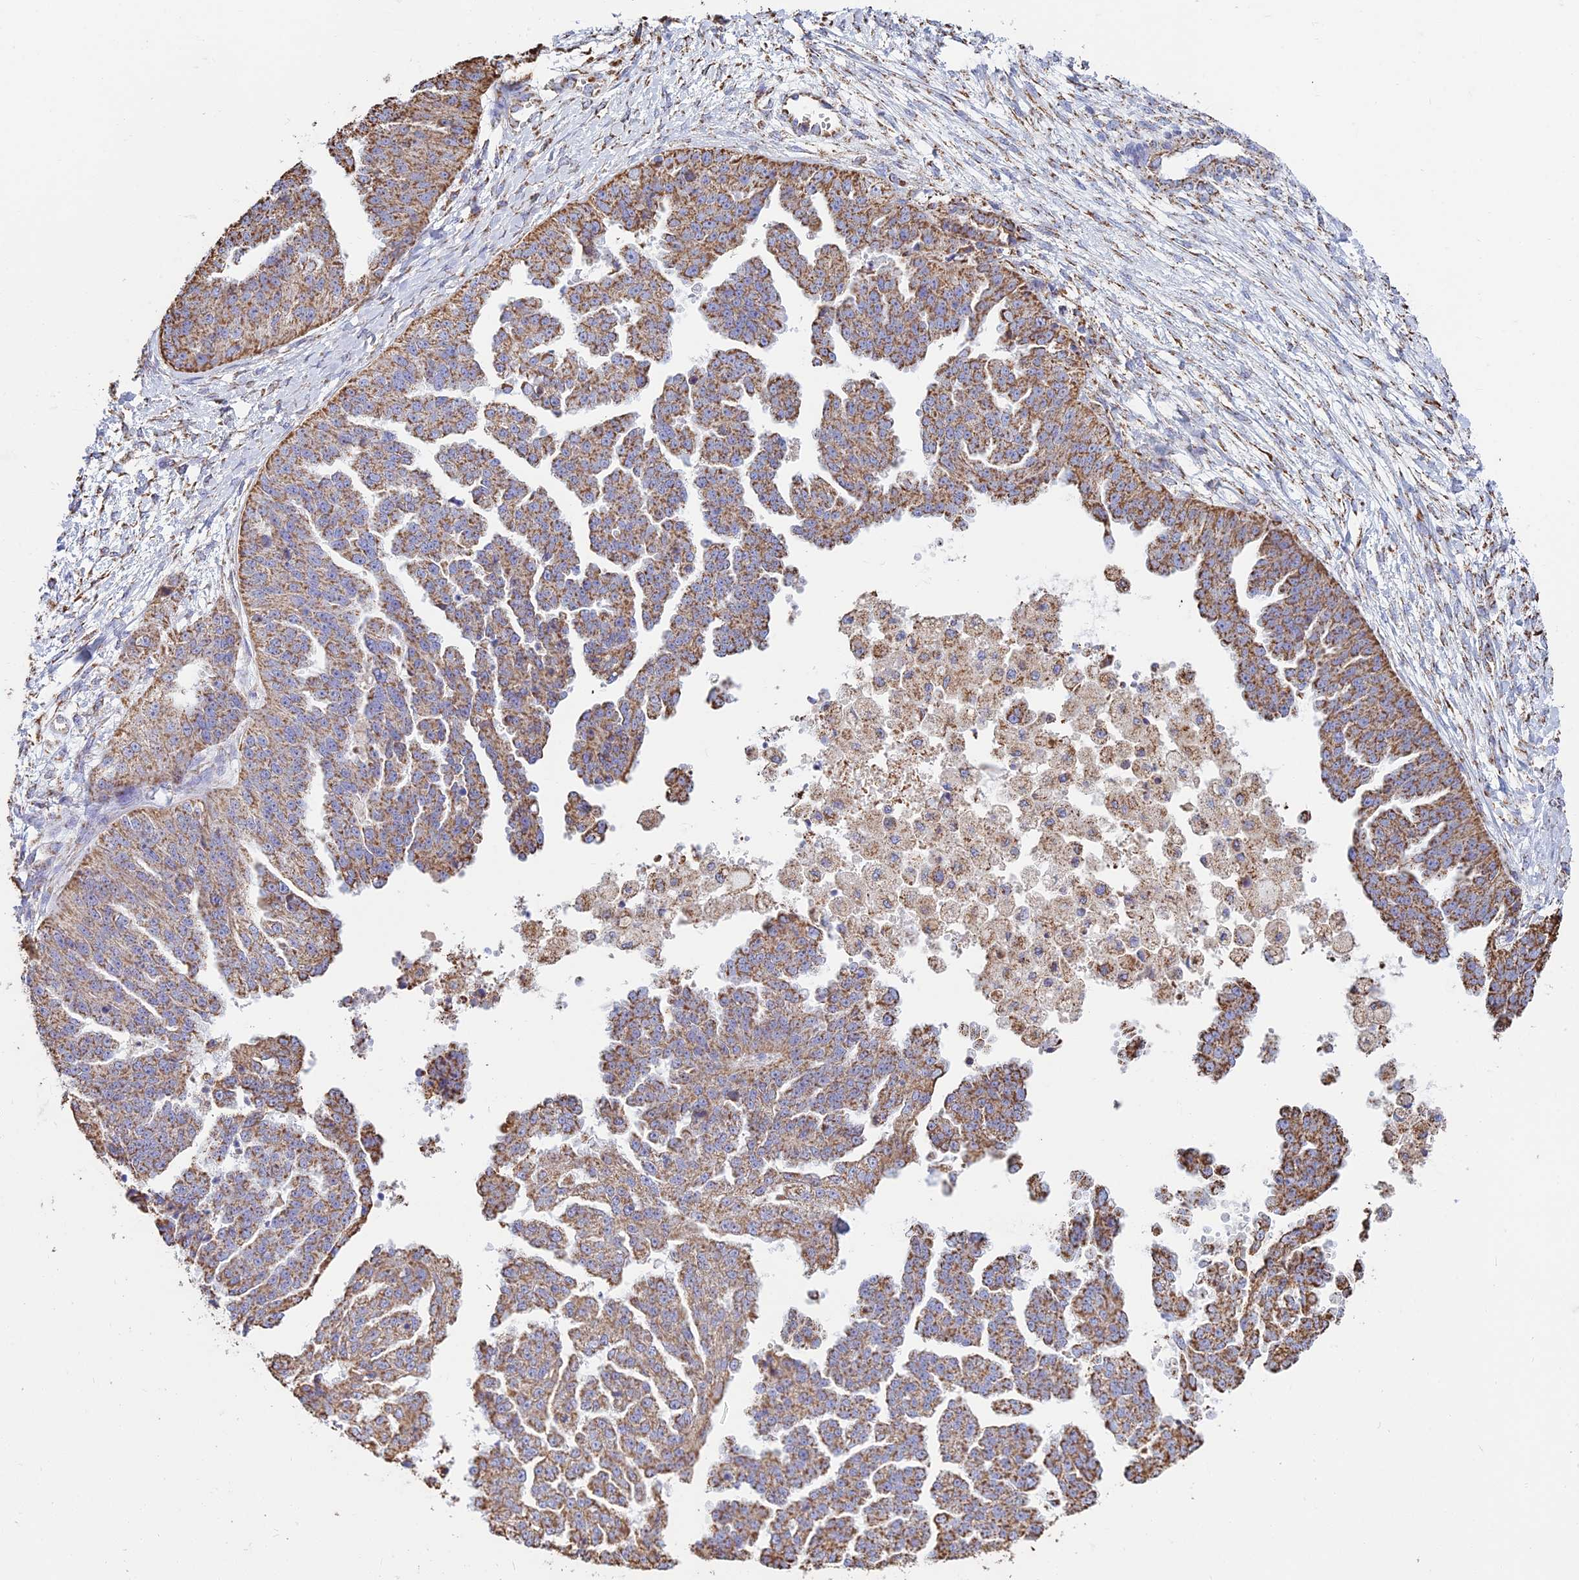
{"staining": {"intensity": "moderate", "quantity": ">75%", "location": "cytoplasmic/membranous"}, "tissue": "ovarian cancer", "cell_type": "Tumor cells", "image_type": "cancer", "snomed": [{"axis": "morphology", "description": "Cystadenocarcinoma, serous, NOS"}, {"axis": "topography", "description": "Ovary"}], "caption": "This is a photomicrograph of IHC staining of ovarian cancer (serous cystadenocarcinoma), which shows moderate positivity in the cytoplasmic/membranous of tumor cells.", "gene": "OR2W3", "patient": {"sex": "female", "age": 58}}